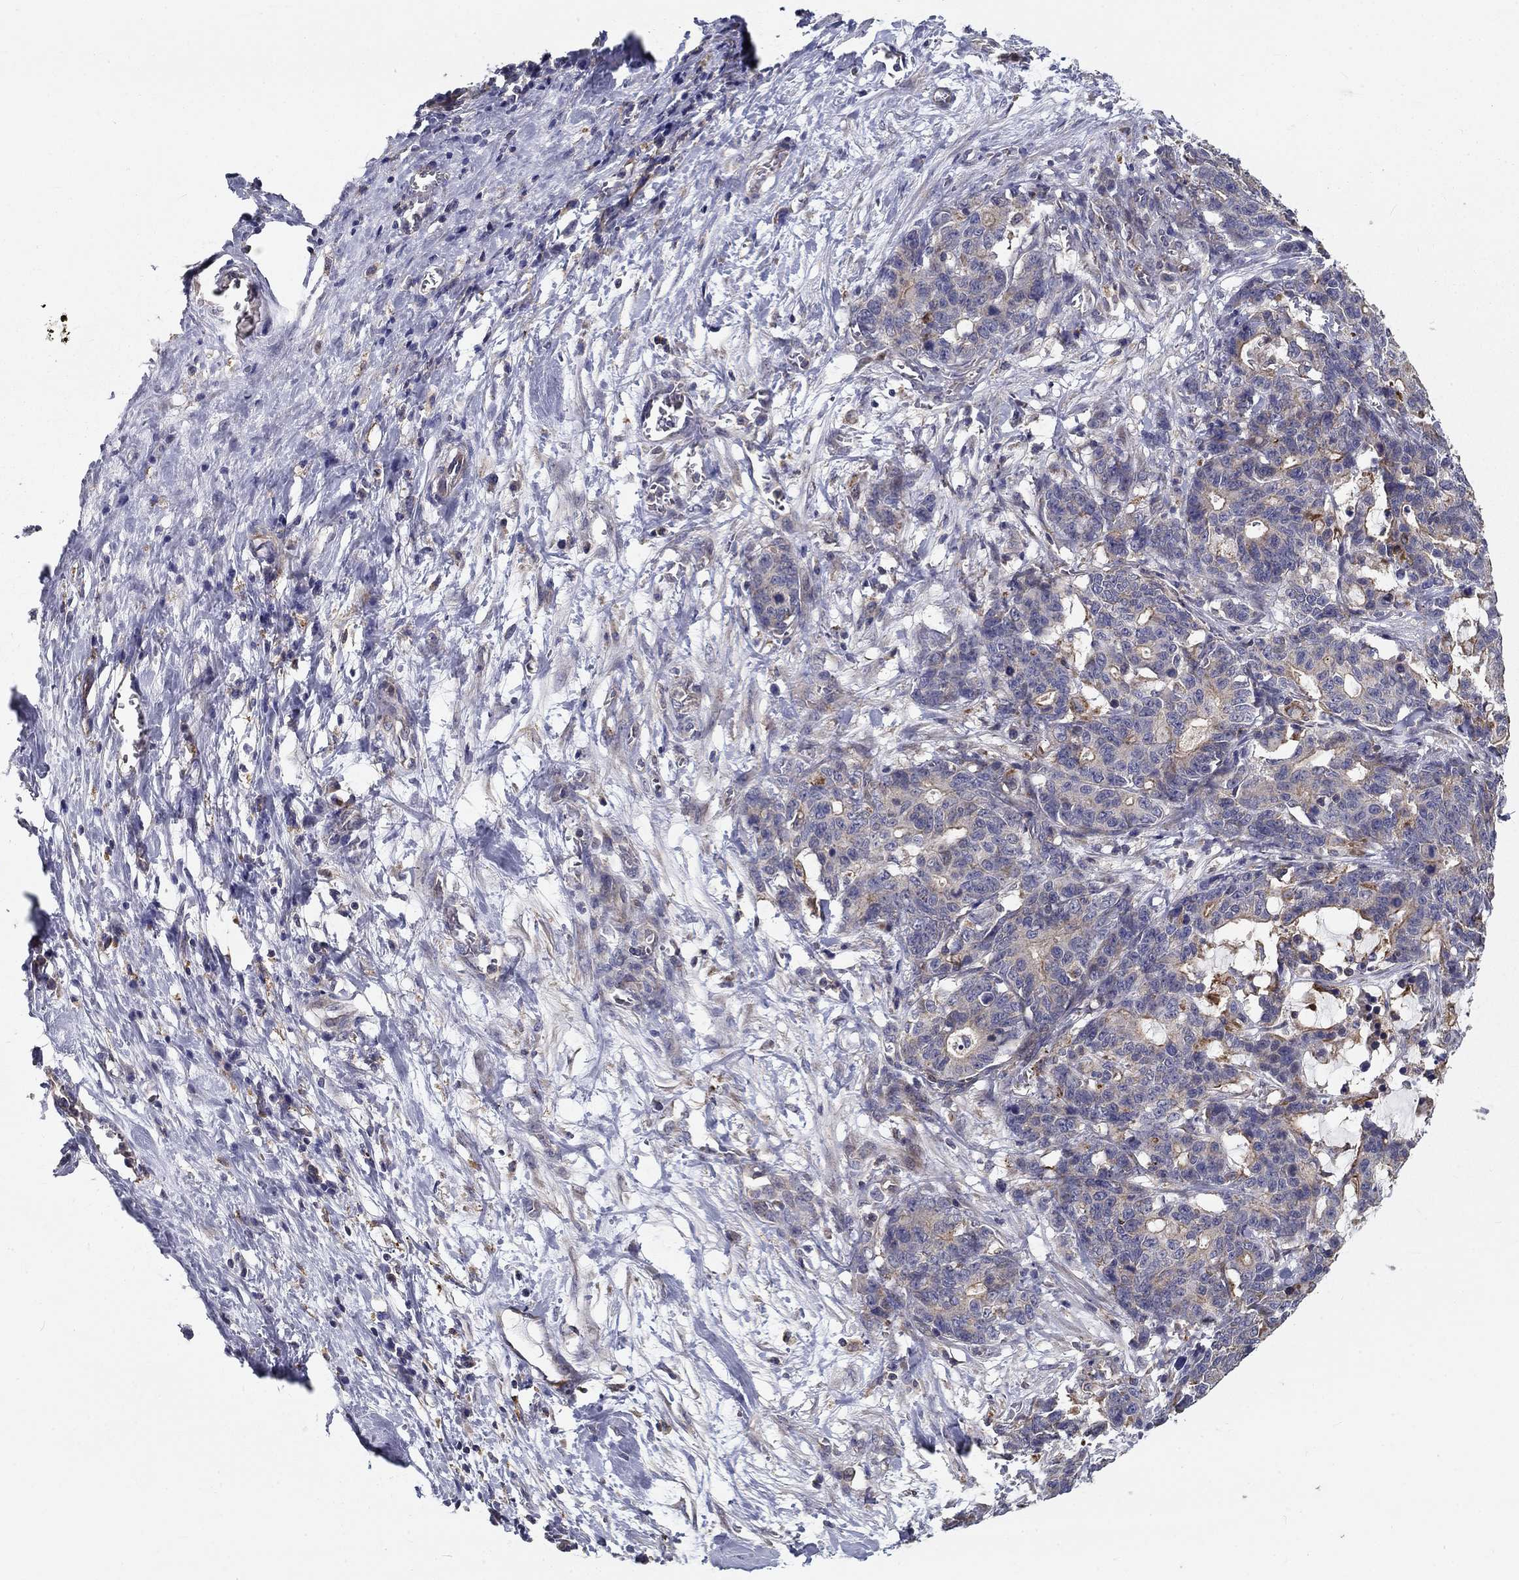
{"staining": {"intensity": "weak", "quantity": "<25%", "location": "cytoplasmic/membranous"}, "tissue": "stomach cancer", "cell_type": "Tumor cells", "image_type": "cancer", "snomed": [{"axis": "morphology", "description": "Normal tissue, NOS"}, {"axis": "morphology", "description": "Adenocarcinoma, NOS"}, {"axis": "topography", "description": "Stomach"}], "caption": "This is a photomicrograph of IHC staining of stomach cancer (adenocarcinoma), which shows no expression in tumor cells.", "gene": "ALDH4A1", "patient": {"sex": "female", "age": 64}}